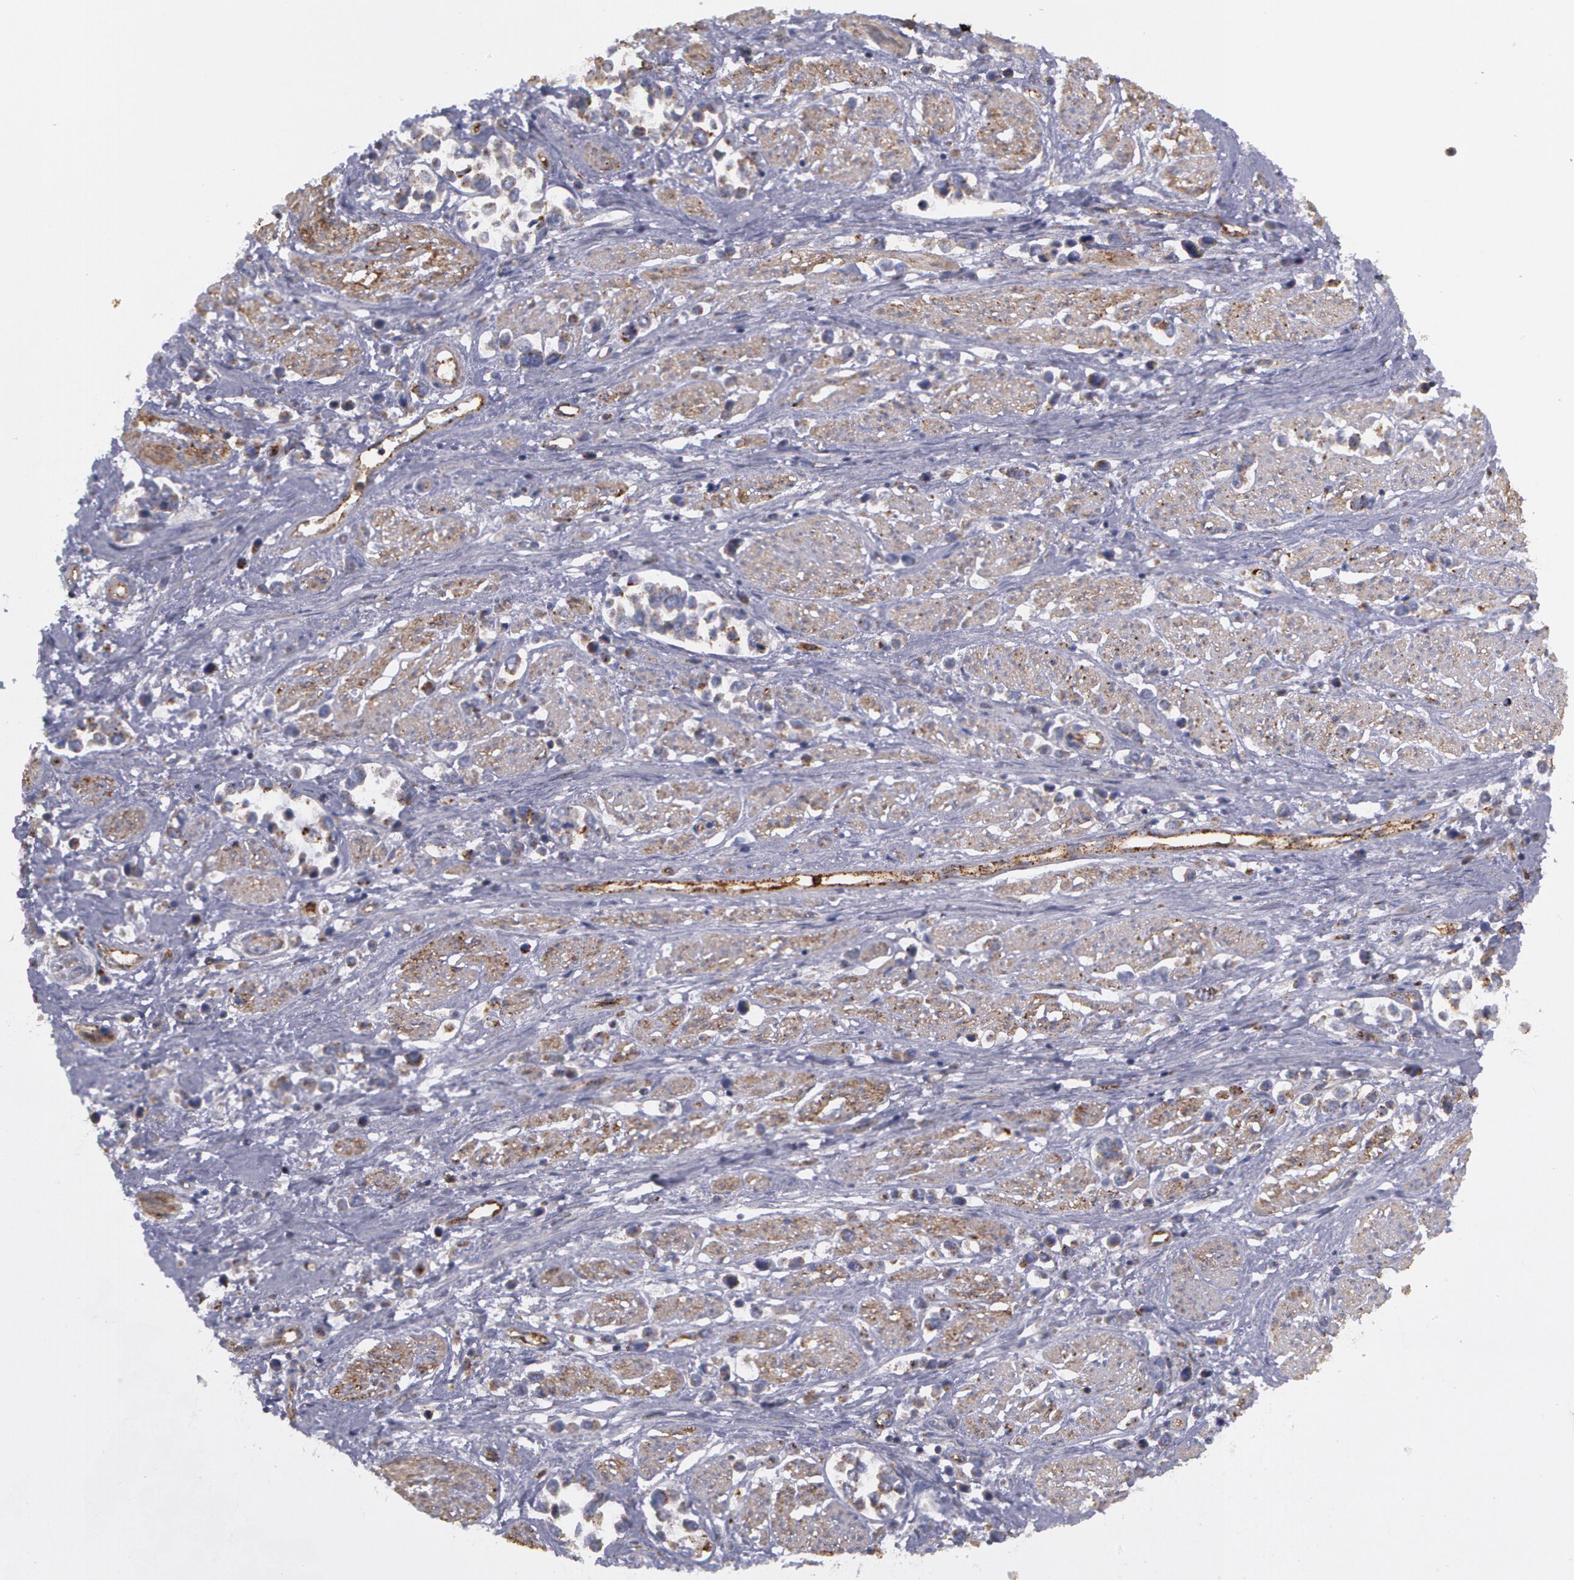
{"staining": {"intensity": "moderate", "quantity": ">75%", "location": "cytoplasmic/membranous"}, "tissue": "stomach cancer", "cell_type": "Tumor cells", "image_type": "cancer", "snomed": [{"axis": "morphology", "description": "Adenocarcinoma, NOS"}, {"axis": "topography", "description": "Stomach, upper"}], "caption": "Stomach cancer stained for a protein (brown) shows moderate cytoplasmic/membranous positive staining in approximately >75% of tumor cells.", "gene": "FLOT2", "patient": {"sex": "male", "age": 76}}